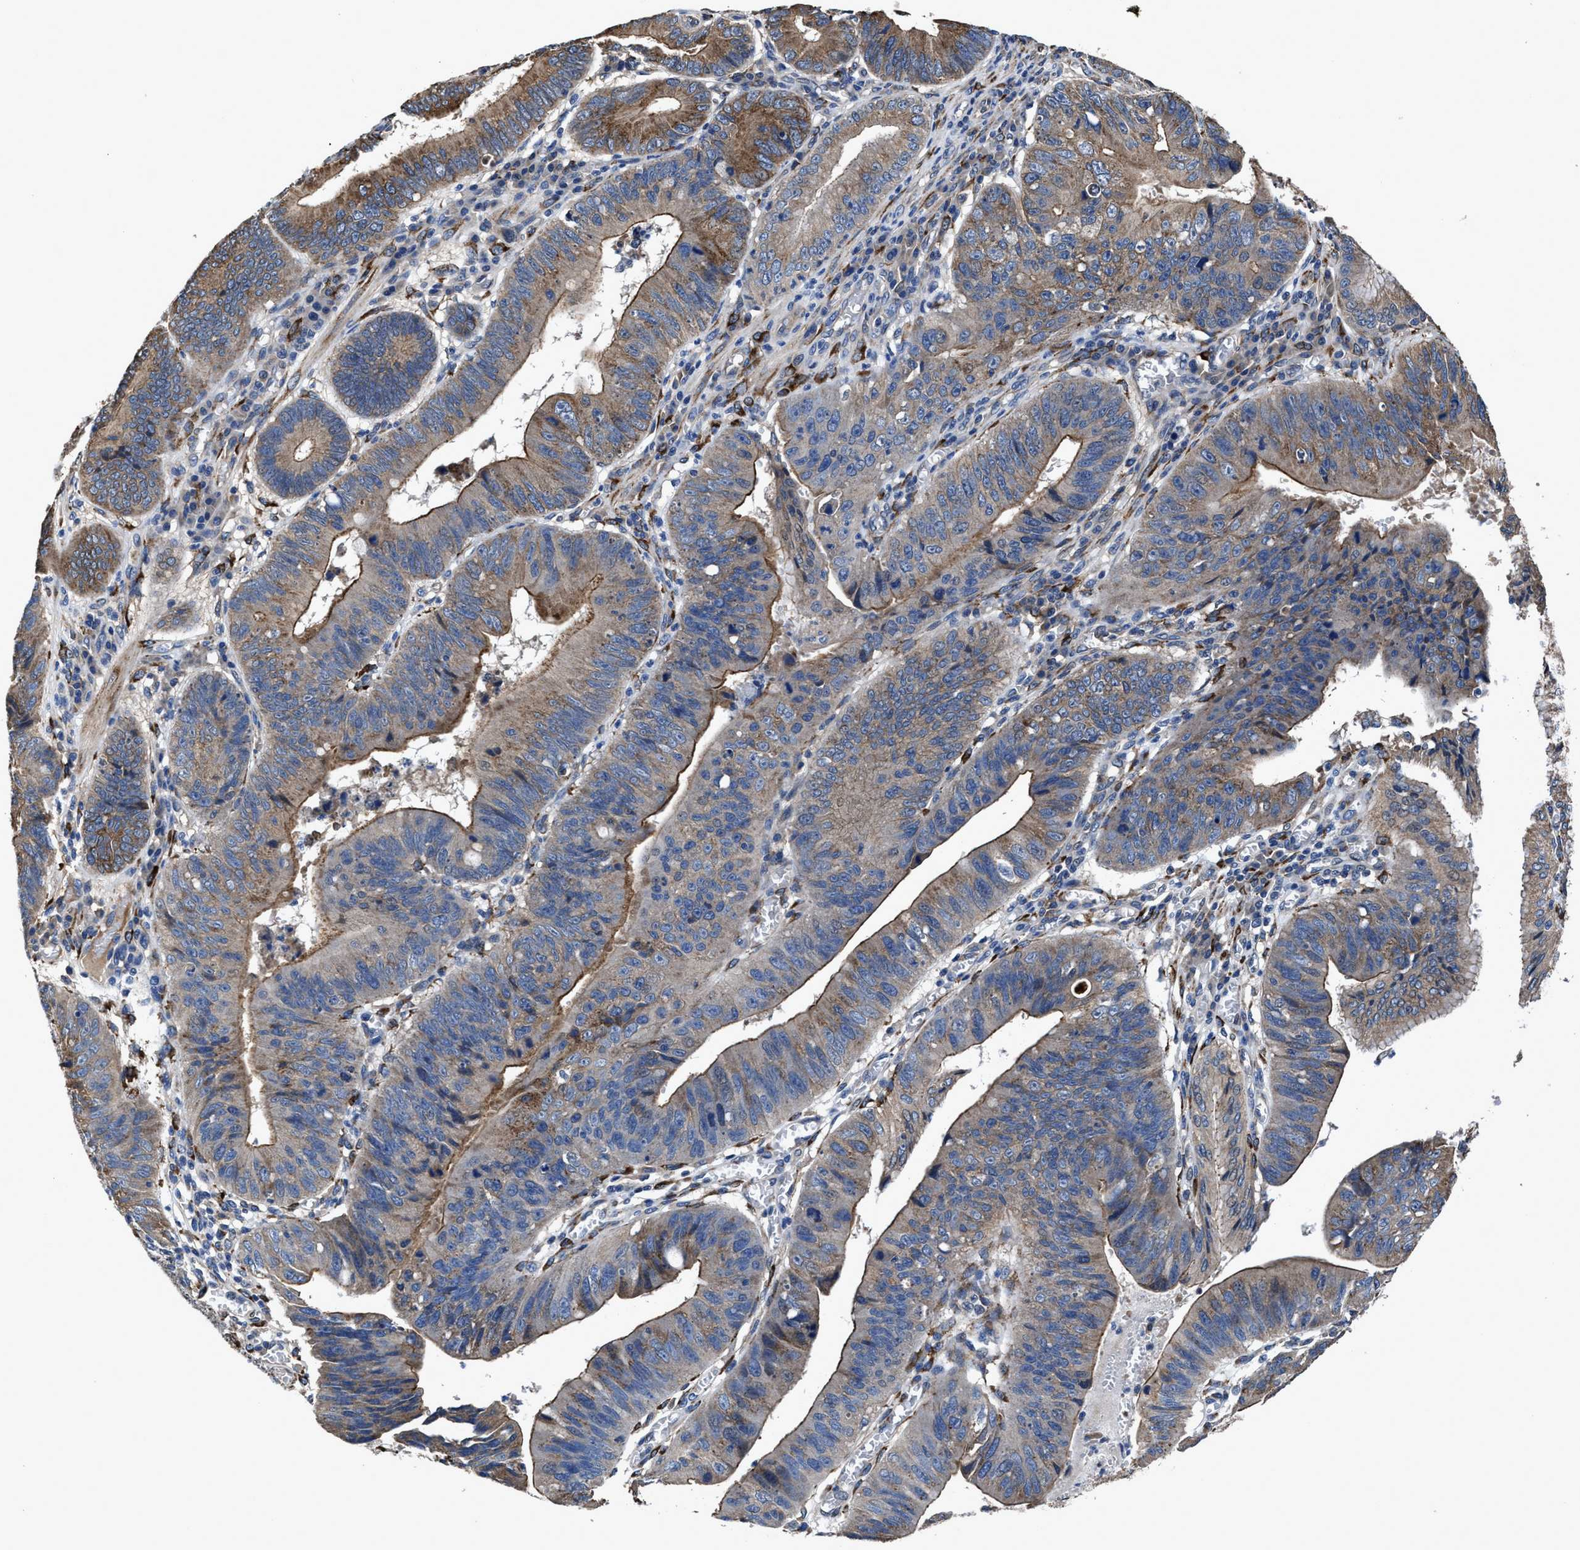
{"staining": {"intensity": "moderate", "quantity": "25%-75%", "location": "cytoplasmic/membranous"}, "tissue": "stomach cancer", "cell_type": "Tumor cells", "image_type": "cancer", "snomed": [{"axis": "morphology", "description": "Adenocarcinoma, NOS"}, {"axis": "topography", "description": "Stomach"}], "caption": "An image showing moderate cytoplasmic/membranous expression in about 25%-75% of tumor cells in stomach cancer (adenocarcinoma), as visualized by brown immunohistochemical staining.", "gene": "IDNK", "patient": {"sex": "male", "age": 59}}